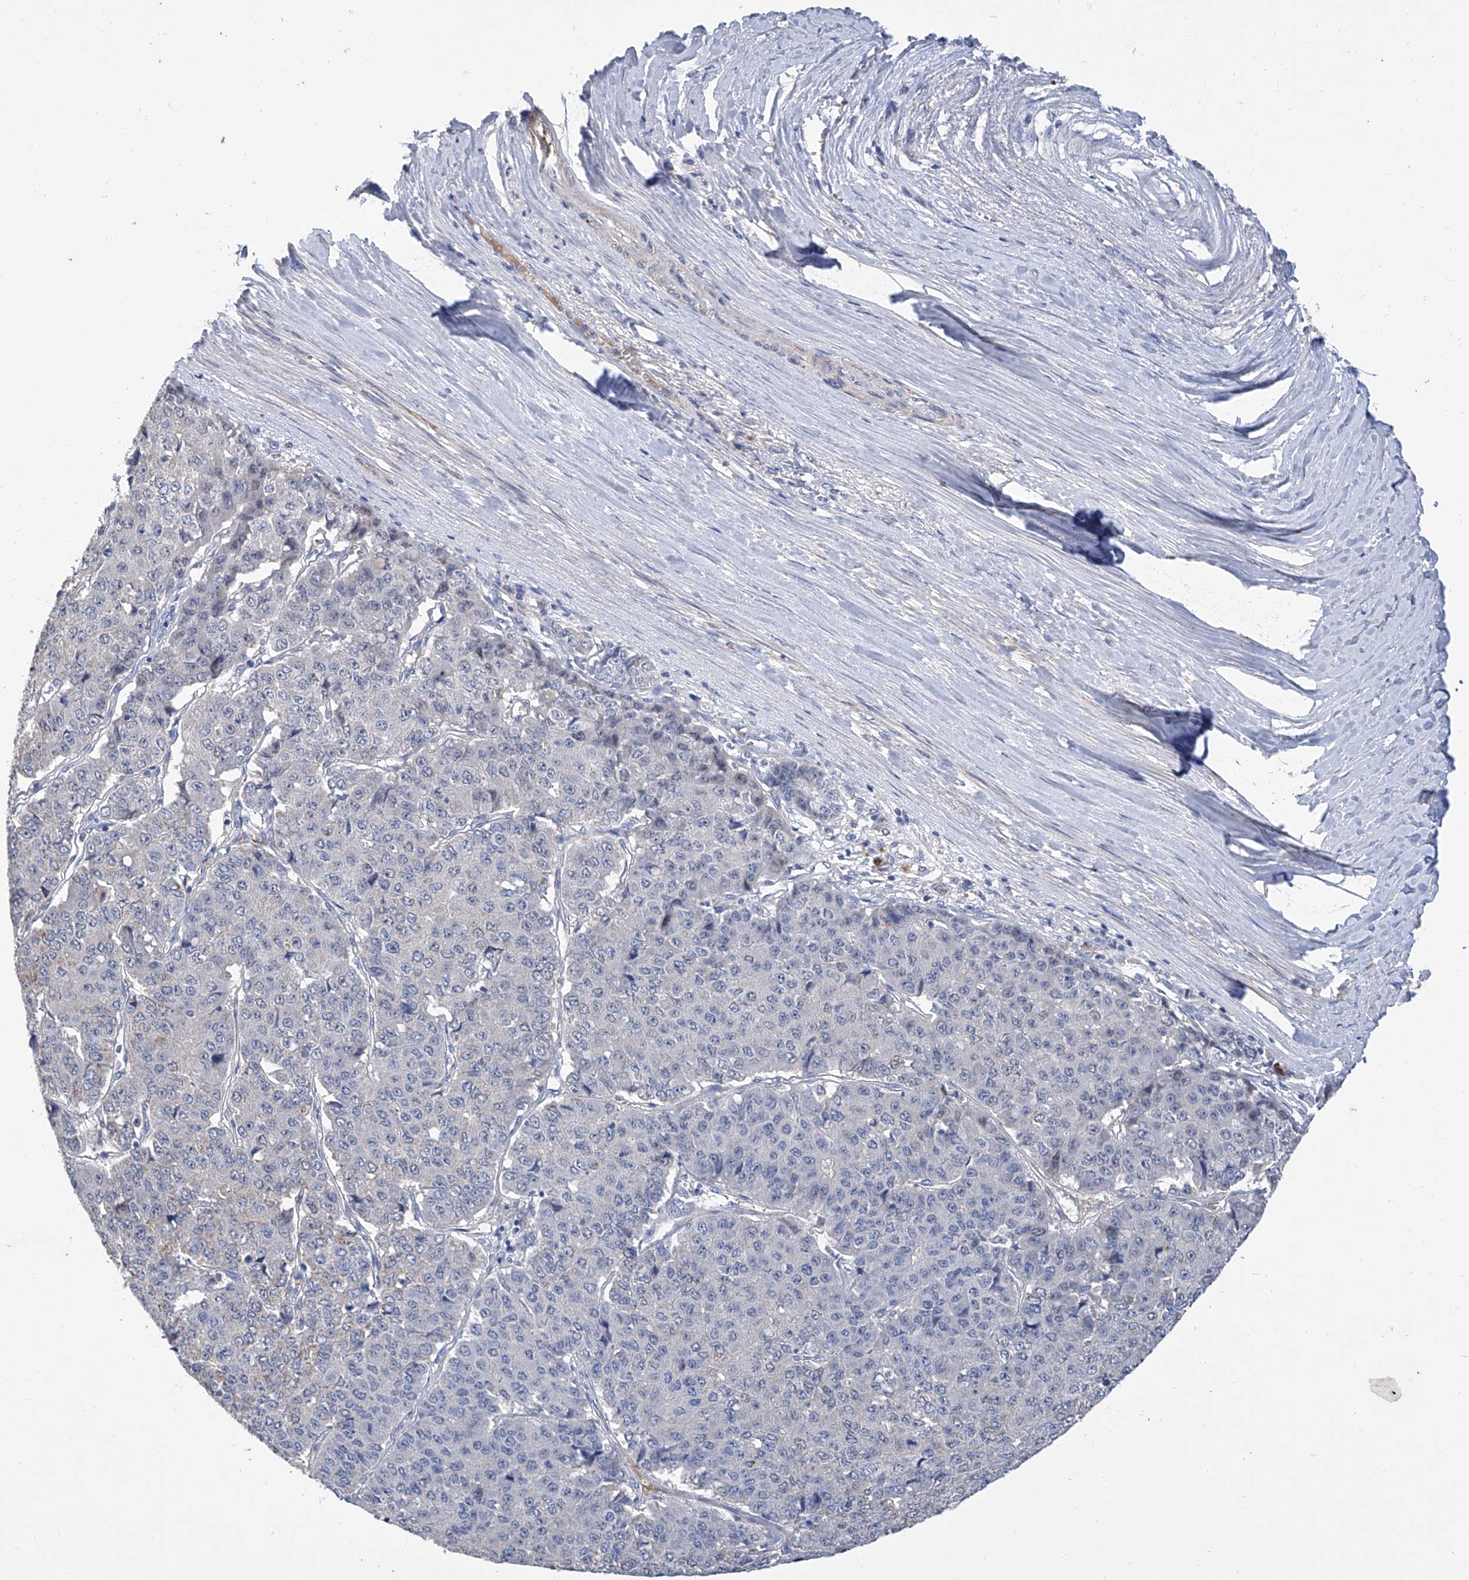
{"staining": {"intensity": "negative", "quantity": "none", "location": "none"}, "tissue": "pancreatic cancer", "cell_type": "Tumor cells", "image_type": "cancer", "snomed": [{"axis": "morphology", "description": "Adenocarcinoma, NOS"}, {"axis": "topography", "description": "Pancreas"}], "caption": "A high-resolution photomicrograph shows immunohistochemistry staining of pancreatic adenocarcinoma, which exhibits no significant positivity in tumor cells.", "gene": "GPT", "patient": {"sex": "male", "age": 50}}